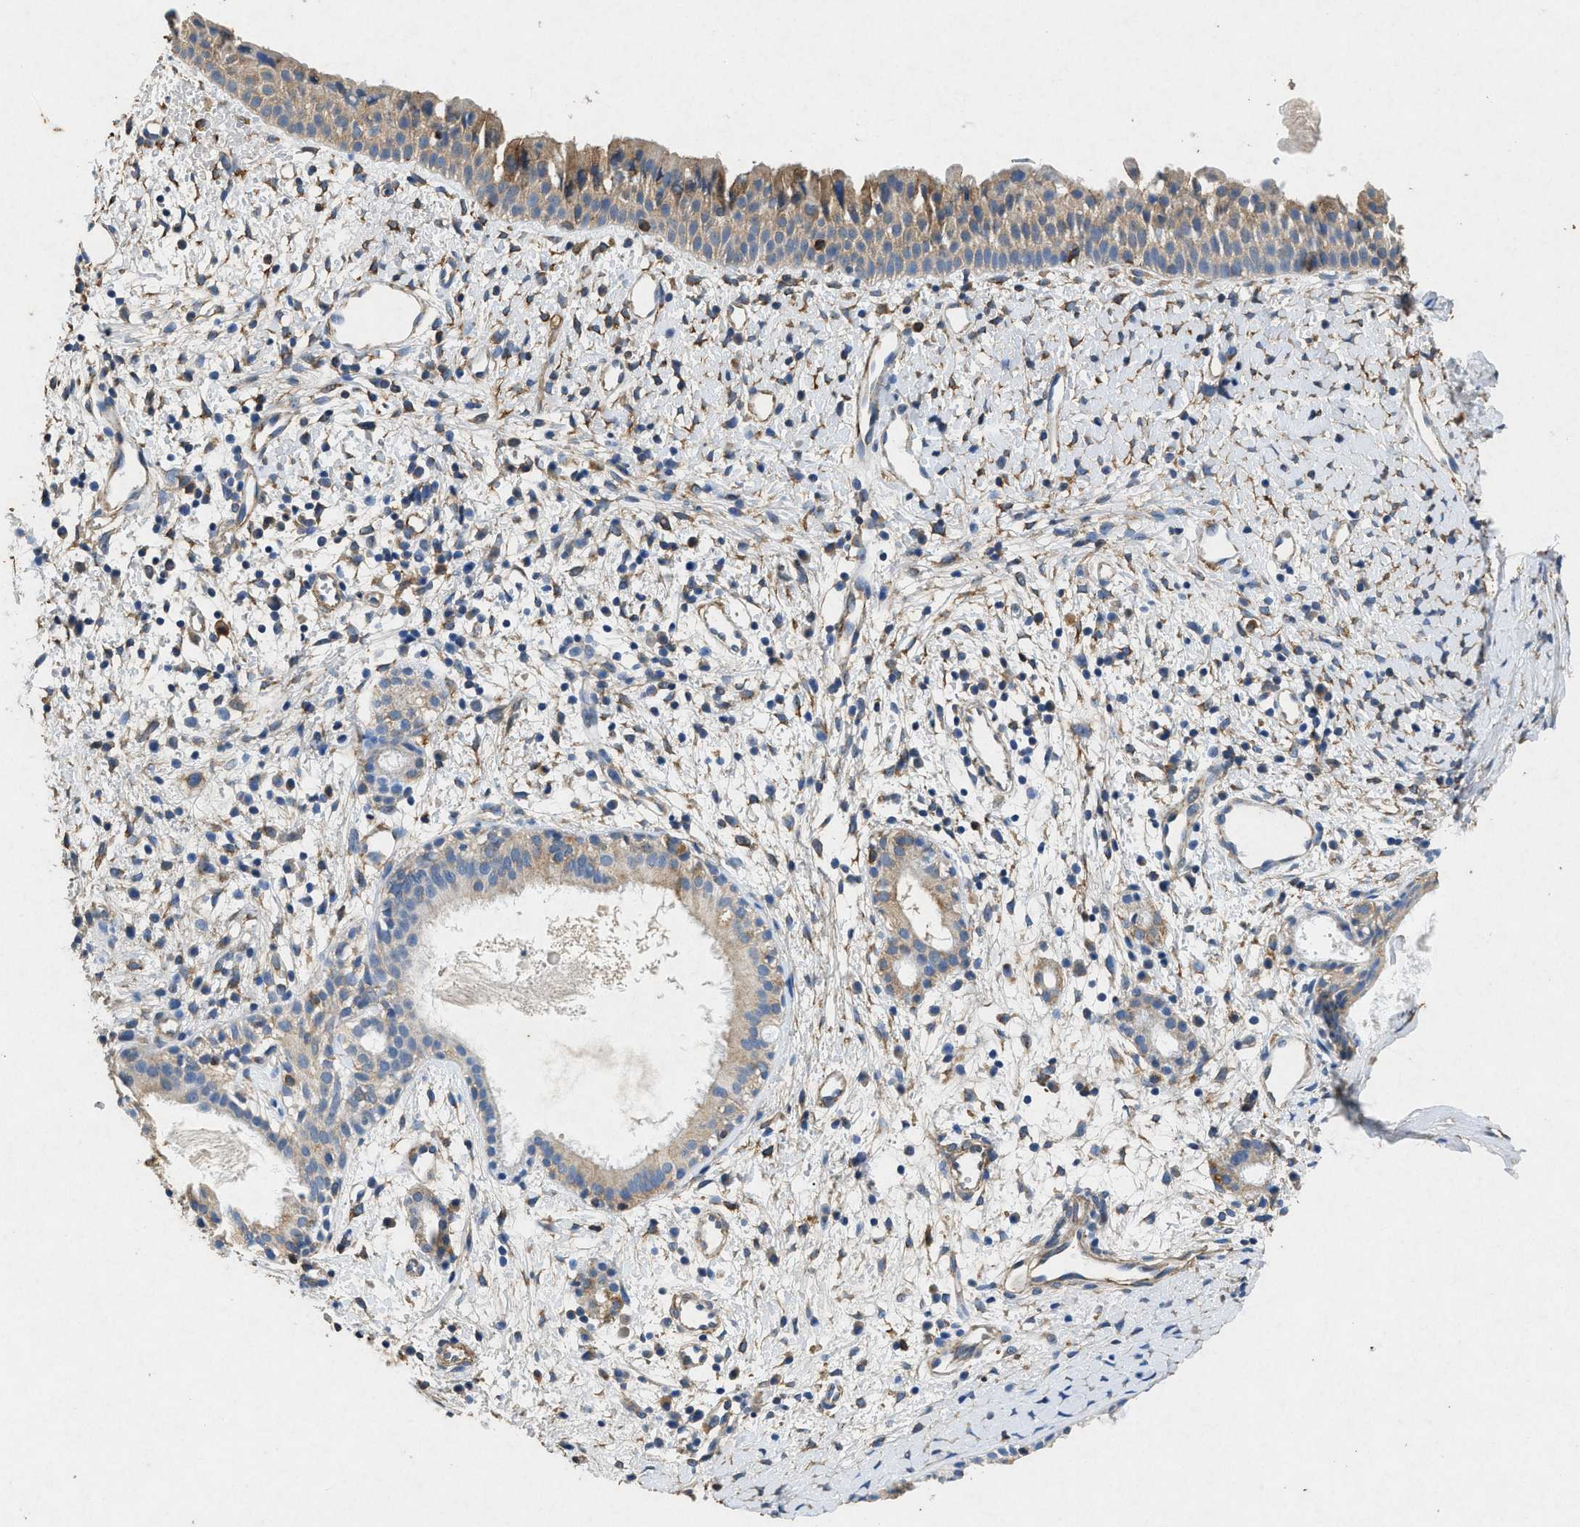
{"staining": {"intensity": "weak", "quantity": ">75%", "location": "cytoplasmic/membranous"}, "tissue": "nasopharynx", "cell_type": "Respiratory epithelial cells", "image_type": "normal", "snomed": [{"axis": "morphology", "description": "Normal tissue, NOS"}, {"axis": "topography", "description": "Nasopharynx"}], "caption": "Unremarkable nasopharynx demonstrates weak cytoplasmic/membranous positivity in about >75% of respiratory epithelial cells.", "gene": "CDK15", "patient": {"sex": "male", "age": 22}}